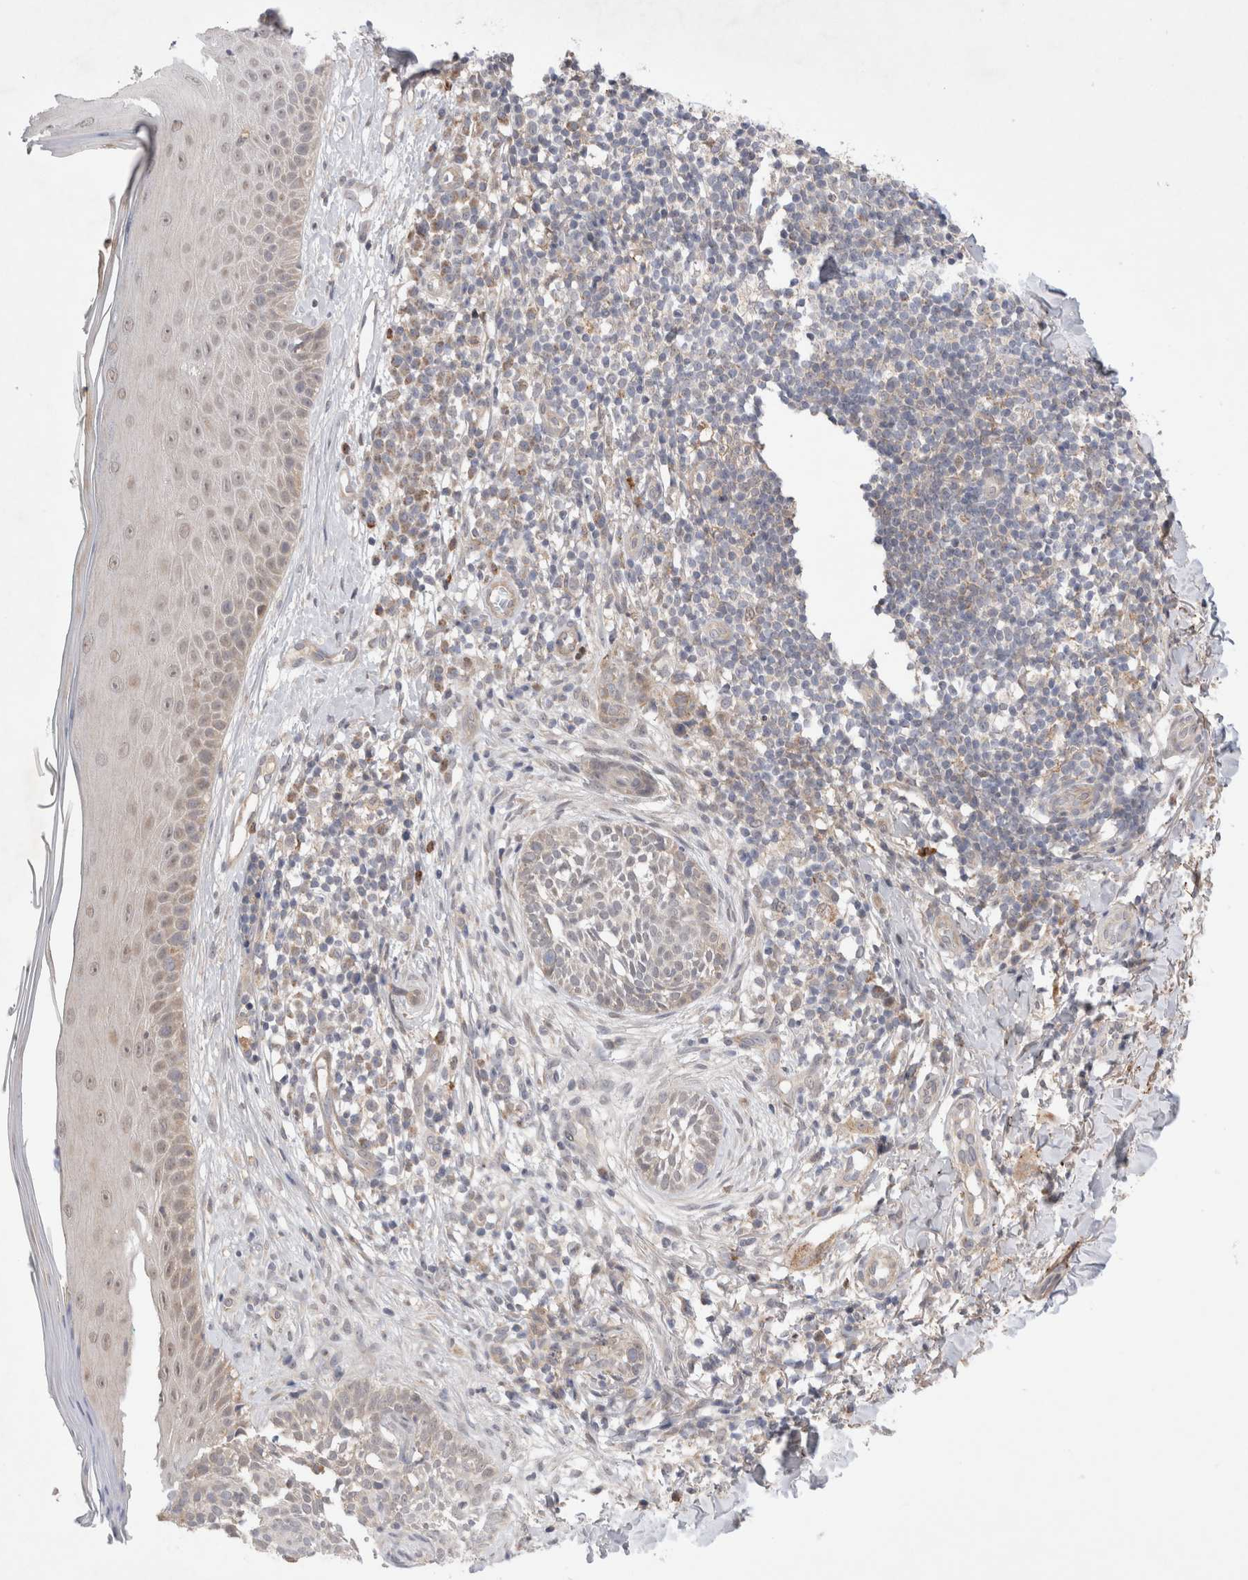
{"staining": {"intensity": "moderate", "quantity": "<25%", "location": "cytoplasmic/membranous"}, "tissue": "skin cancer", "cell_type": "Tumor cells", "image_type": "cancer", "snomed": [{"axis": "morphology", "description": "Normal tissue, NOS"}, {"axis": "morphology", "description": "Basal cell carcinoma"}, {"axis": "topography", "description": "Skin"}], "caption": "IHC micrograph of neoplastic tissue: human skin cancer (basal cell carcinoma) stained using IHC displays low levels of moderate protein expression localized specifically in the cytoplasmic/membranous of tumor cells, appearing as a cytoplasmic/membranous brown color.", "gene": "GSDMB", "patient": {"sex": "male", "age": 67}}